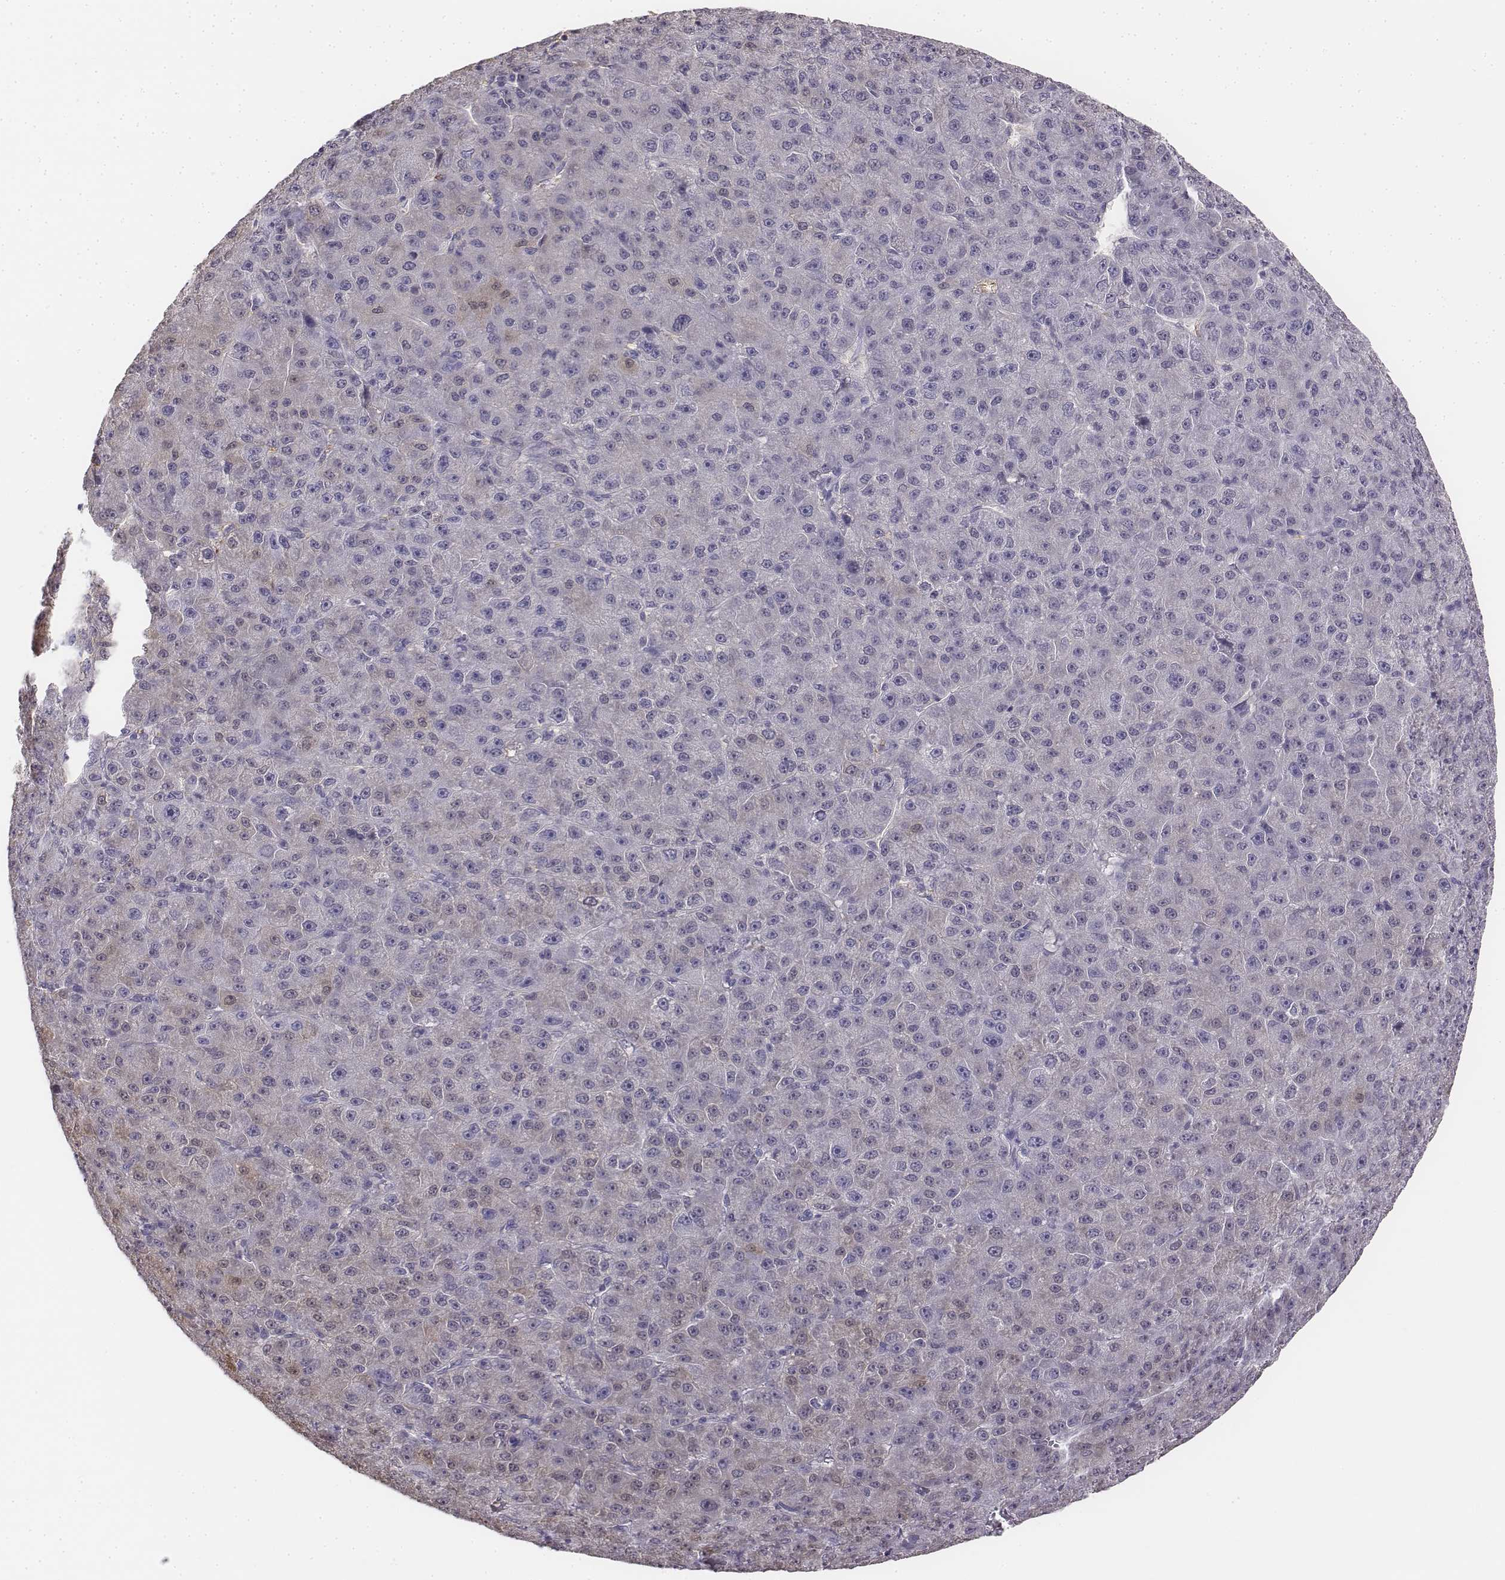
{"staining": {"intensity": "weak", "quantity": "<25%", "location": "cytoplasmic/membranous"}, "tissue": "liver cancer", "cell_type": "Tumor cells", "image_type": "cancer", "snomed": [{"axis": "morphology", "description": "Carcinoma, Hepatocellular, NOS"}, {"axis": "topography", "description": "Liver"}], "caption": "High magnification brightfield microscopy of liver hepatocellular carcinoma stained with DAB (brown) and counterstained with hematoxylin (blue): tumor cells show no significant expression. Brightfield microscopy of immunohistochemistry stained with DAB (3,3'-diaminobenzidine) (brown) and hematoxylin (blue), captured at high magnification.", "gene": "UCN2", "patient": {"sex": "male", "age": 67}}